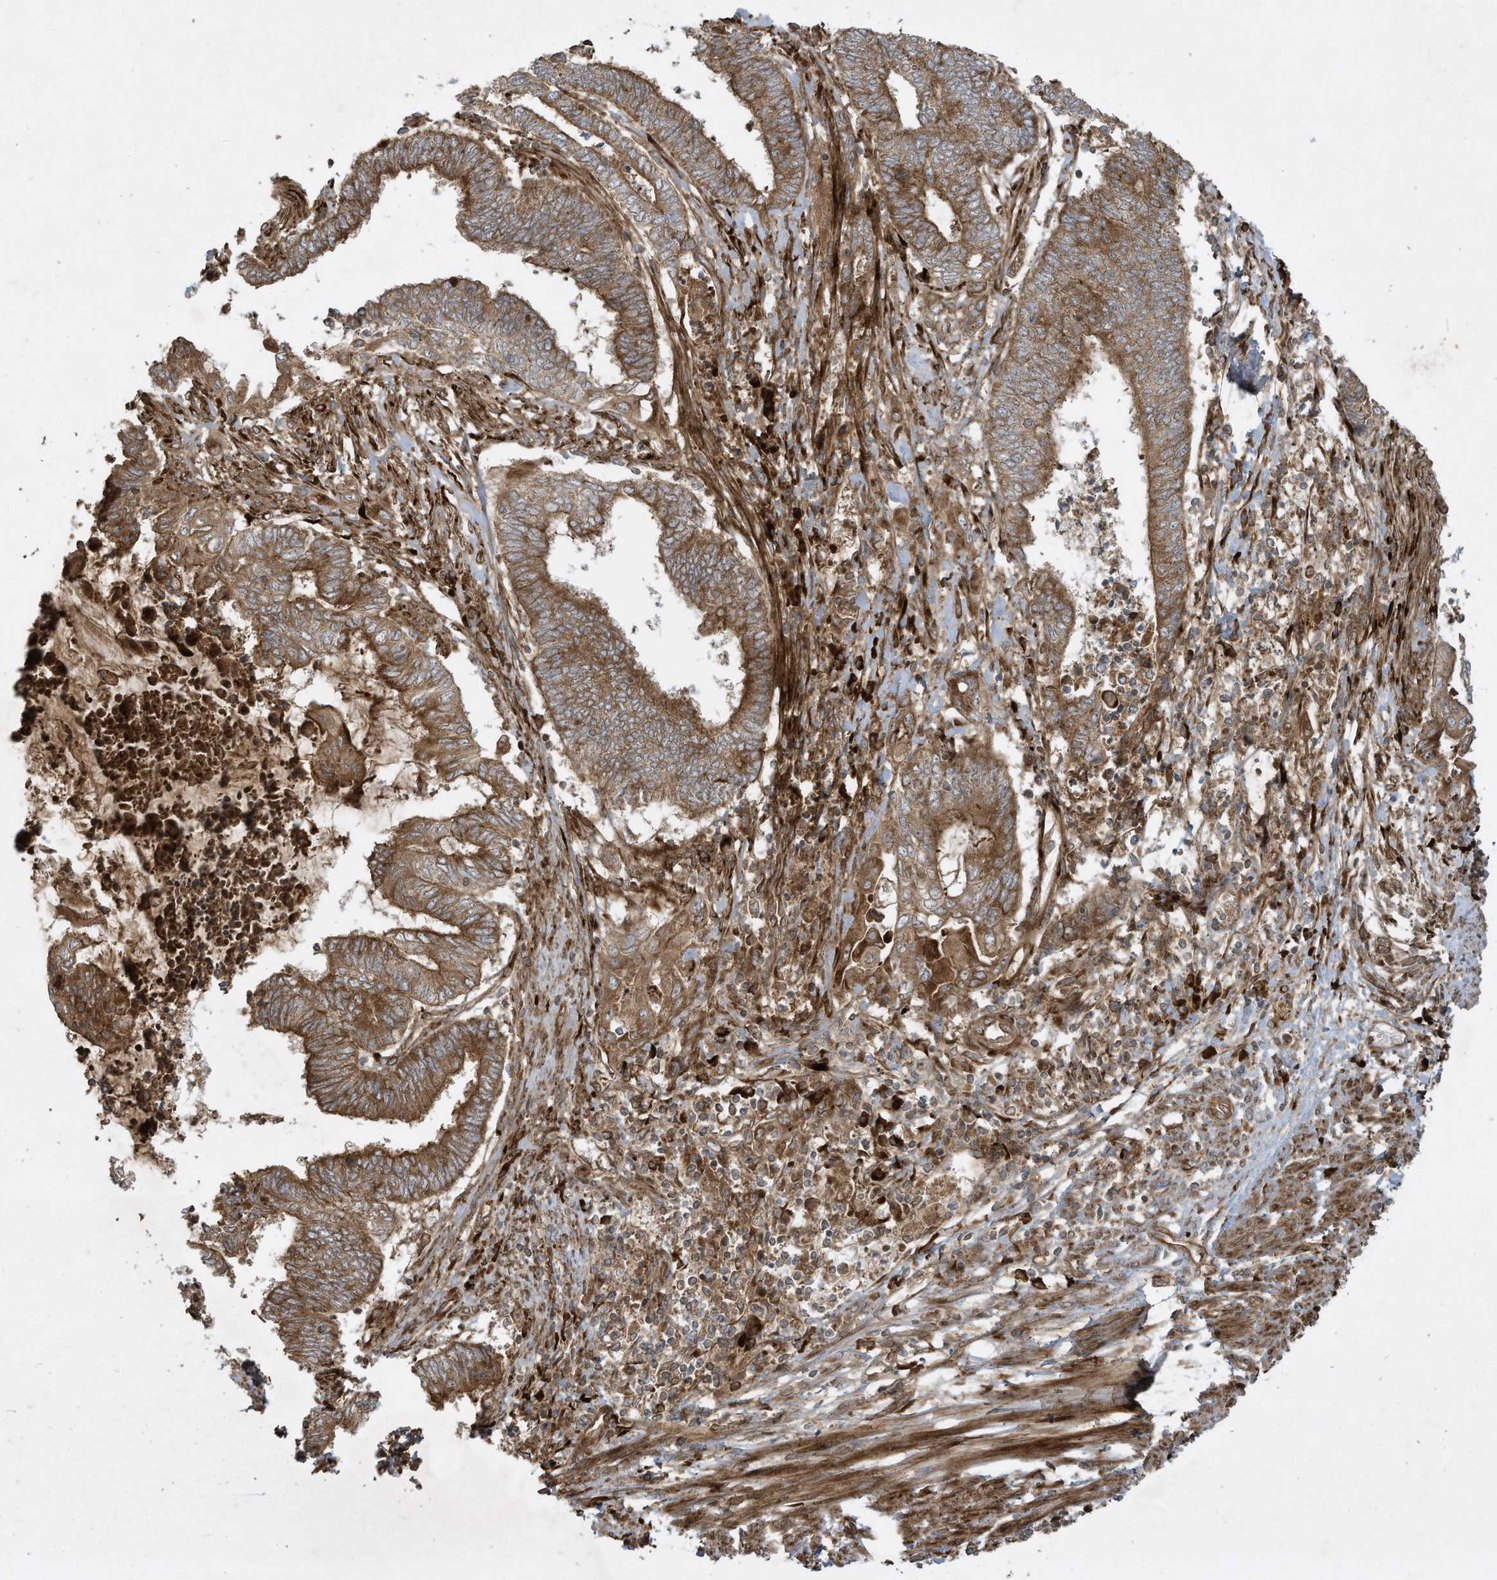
{"staining": {"intensity": "moderate", "quantity": ">75%", "location": "cytoplasmic/membranous"}, "tissue": "endometrial cancer", "cell_type": "Tumor cells", "image_type": "cancer", "snomed": [{"axis": "morphology", "description": "Adenocarcinoma, NOS"}, {"axis": "topography", "description": "Uterus"}, {"axis": "topography", "description": "Endometrium"}], "caption": "Moderate cytoplasmic/membranous expression for a protein is identified in about >75% of tumor cells of endometrial adenocarcinoma using immunohistochemistry (IHC).", "gene": "DDIT4", "patient": {"sex": "female", "age": 70}}